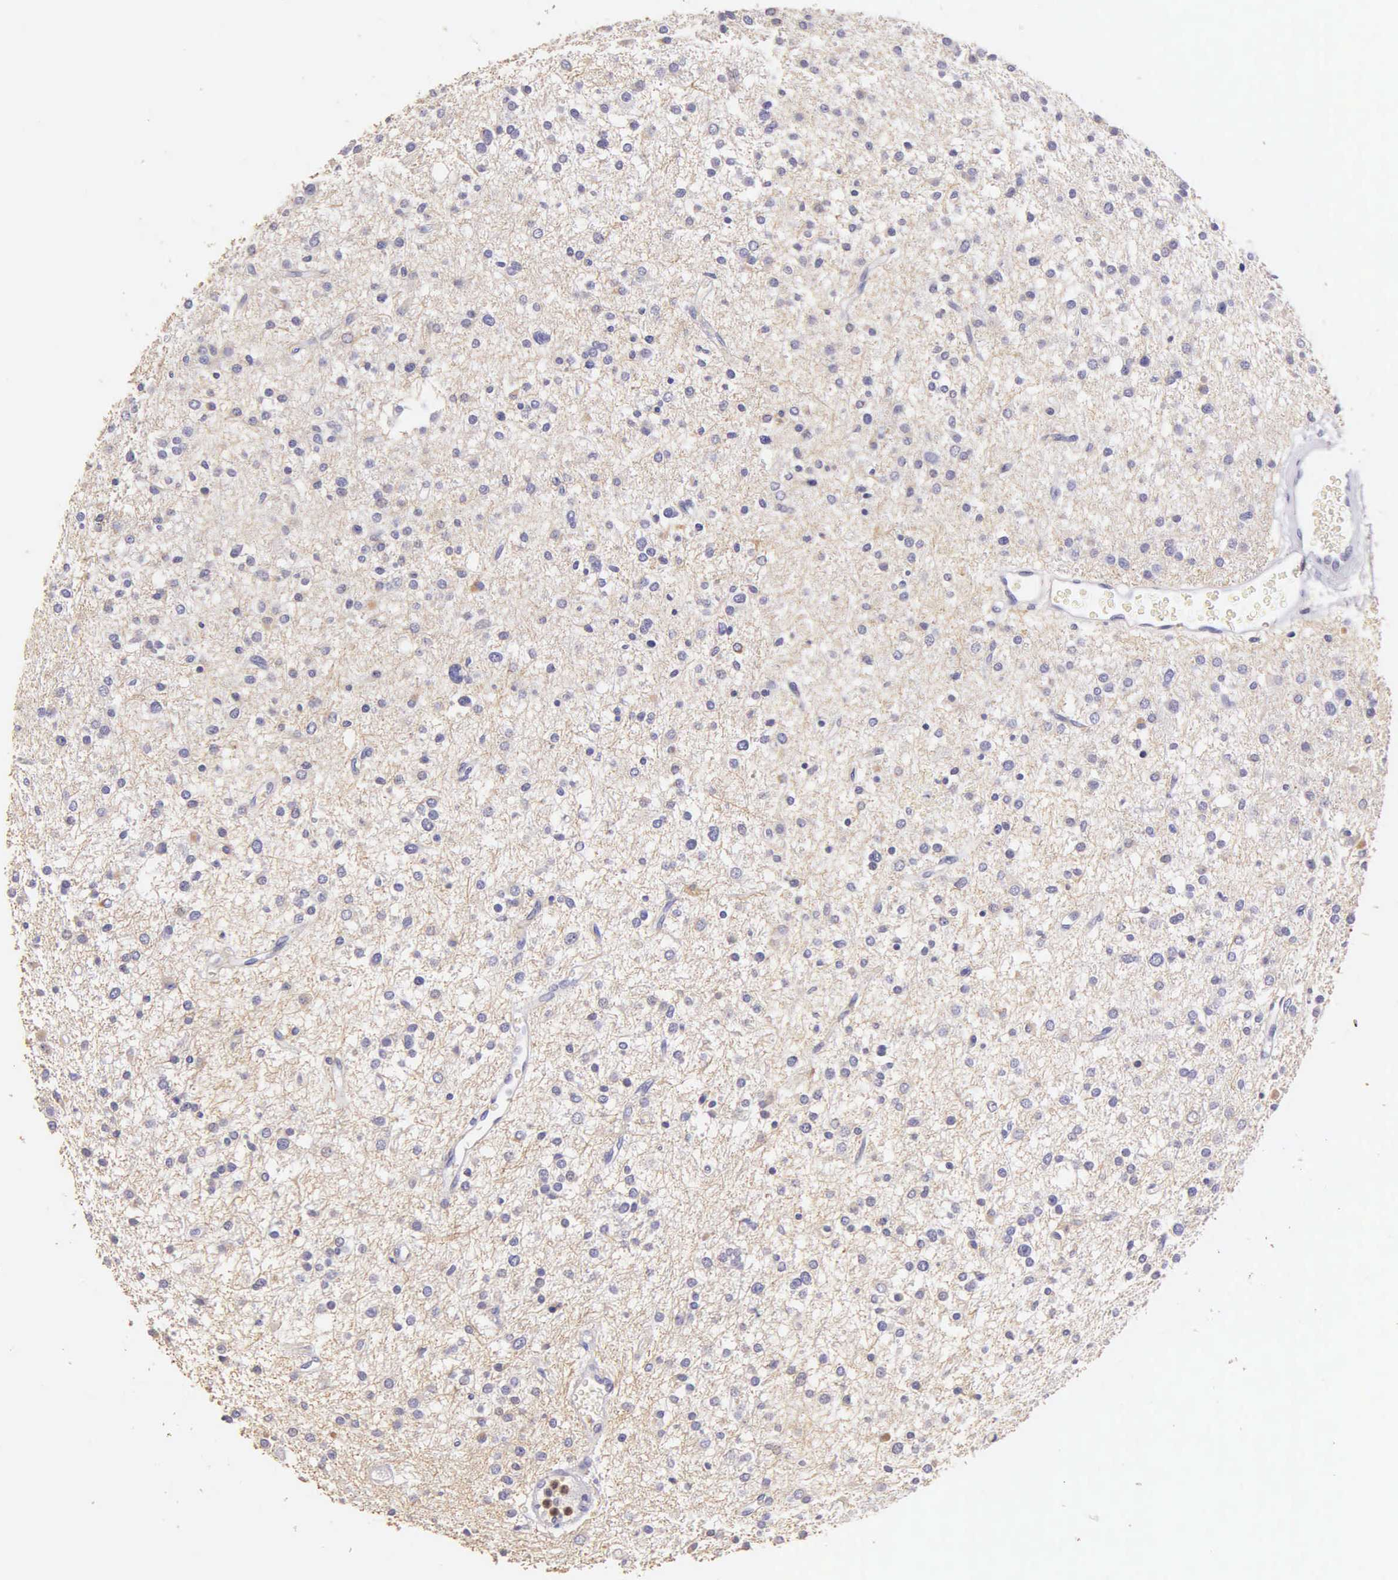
{"staining": {"intensity": "negative", "quantity": "none", "location": "none"}, "tissue": "glioma", "cell_type": "Tumor cells", "image_type": "cancer", "snomed": [{"axis": "morphology", "description": "Glioma, malignant, Low grade"}, {"axis": "topography", "description": "Brain"}], "caption": "IHC micrograph of human low-grade glioma (malignant) stained for a protein (brown), which demonstrates no staining in tumor cells. (Immunohistochemistry, brightfield microscopy, high magnification).", "gene": "KRT17", "patient": {"sex": "female", "age": 36}}